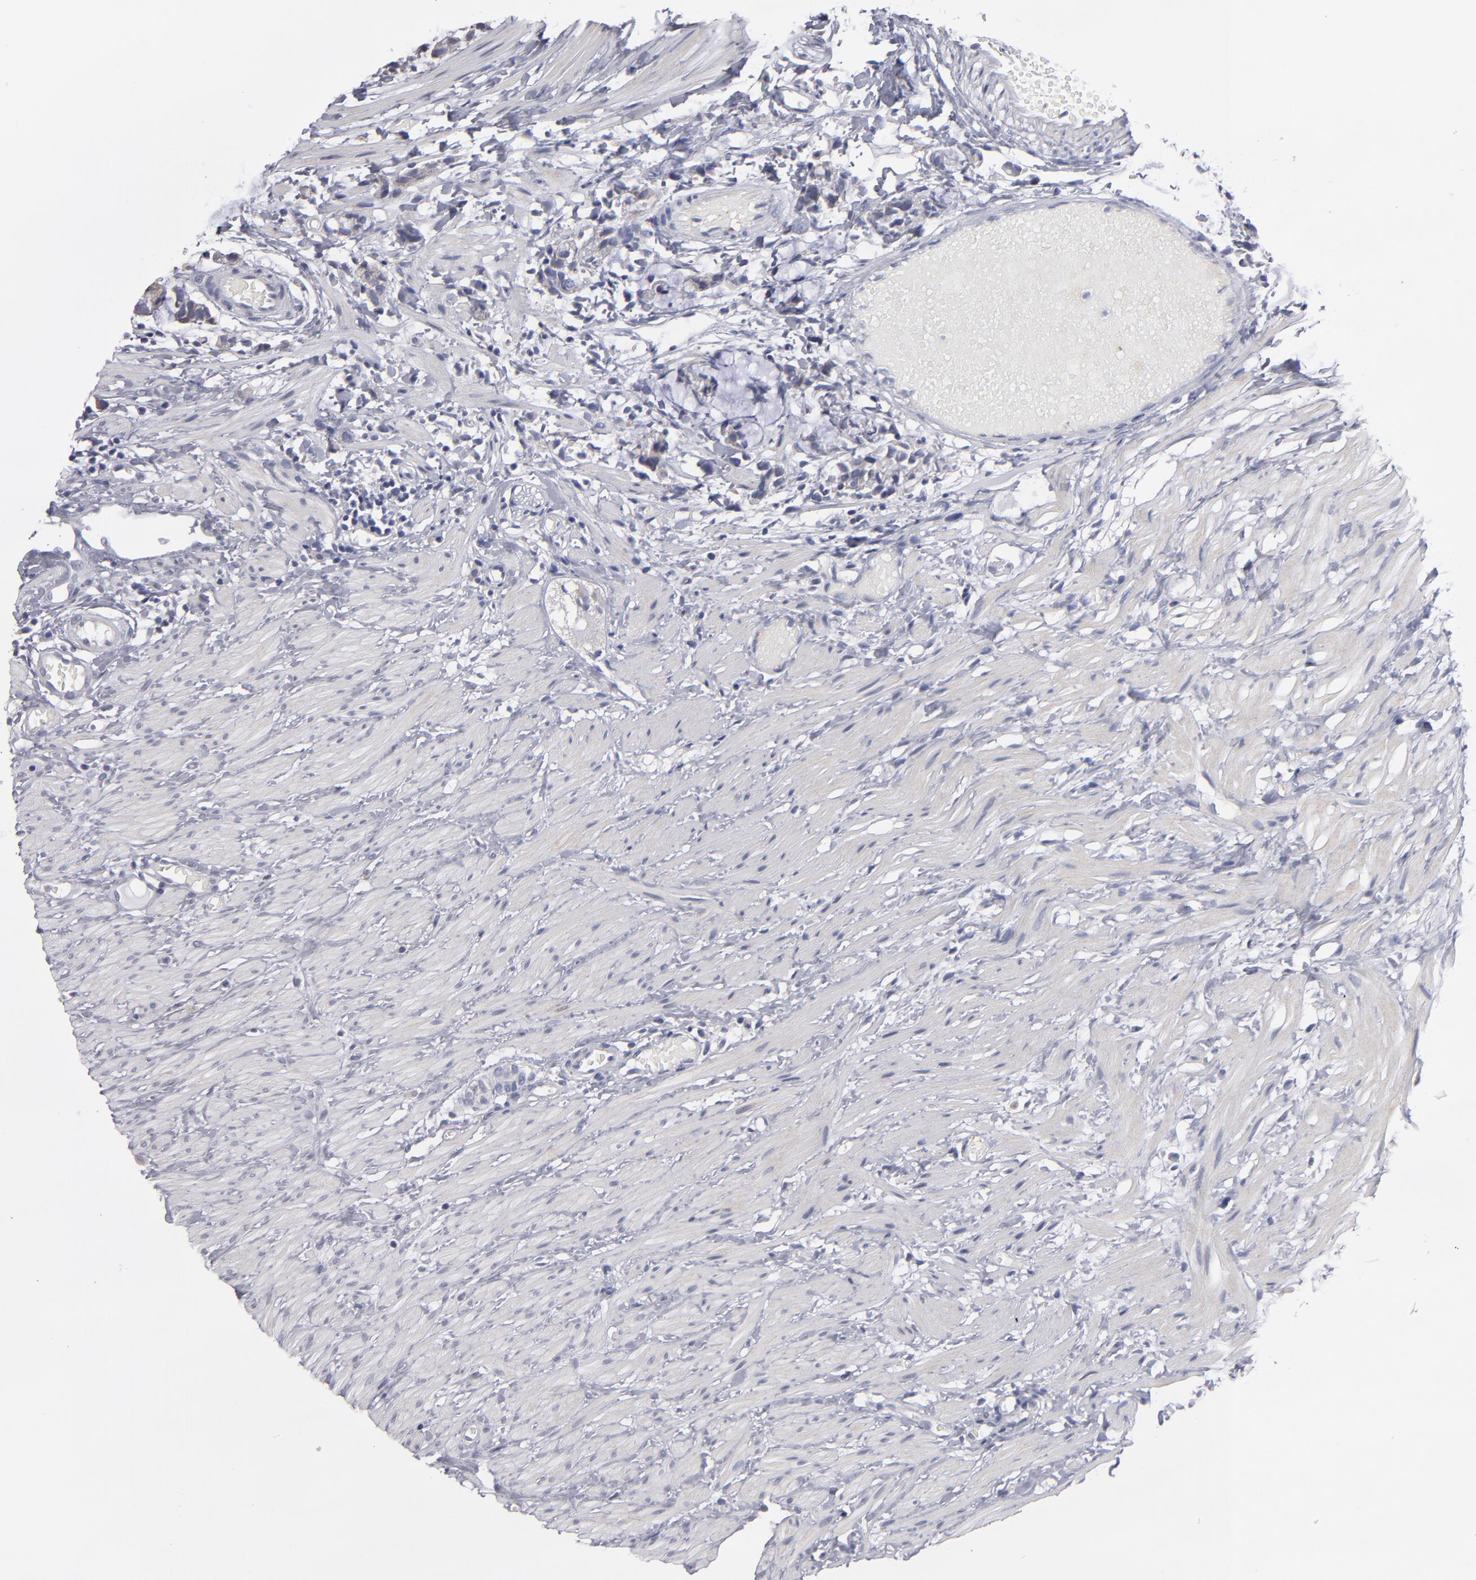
{"staining": {"intensity": "weak", "quantity": ">75%", "location": "cytoplasmic/membranous"}, "tissue": "colorectal cancer", "cell_type": "Tumor cells", "image_type": "cancer", "snomed": [{"axis": "morphology", "description": "Adenocarcinoma, NOS"}, {"axis": "topography", "description": "Colon"}], "caption": "Brown immunohistochemical staining in human colorectal adenocarcinoma exhibits weak cytoplasmic/membranous staining in approximately >75% of tumor cells. The staining was performed using DAB (3,3'-diaminobenzidine) to visualize the protein expression in brown, while the nuclei were stained in blue with hematoxylin (Magnification: 20x).", "gene": "CCDC80", "patient": {"sex": "male", "age": 14}}